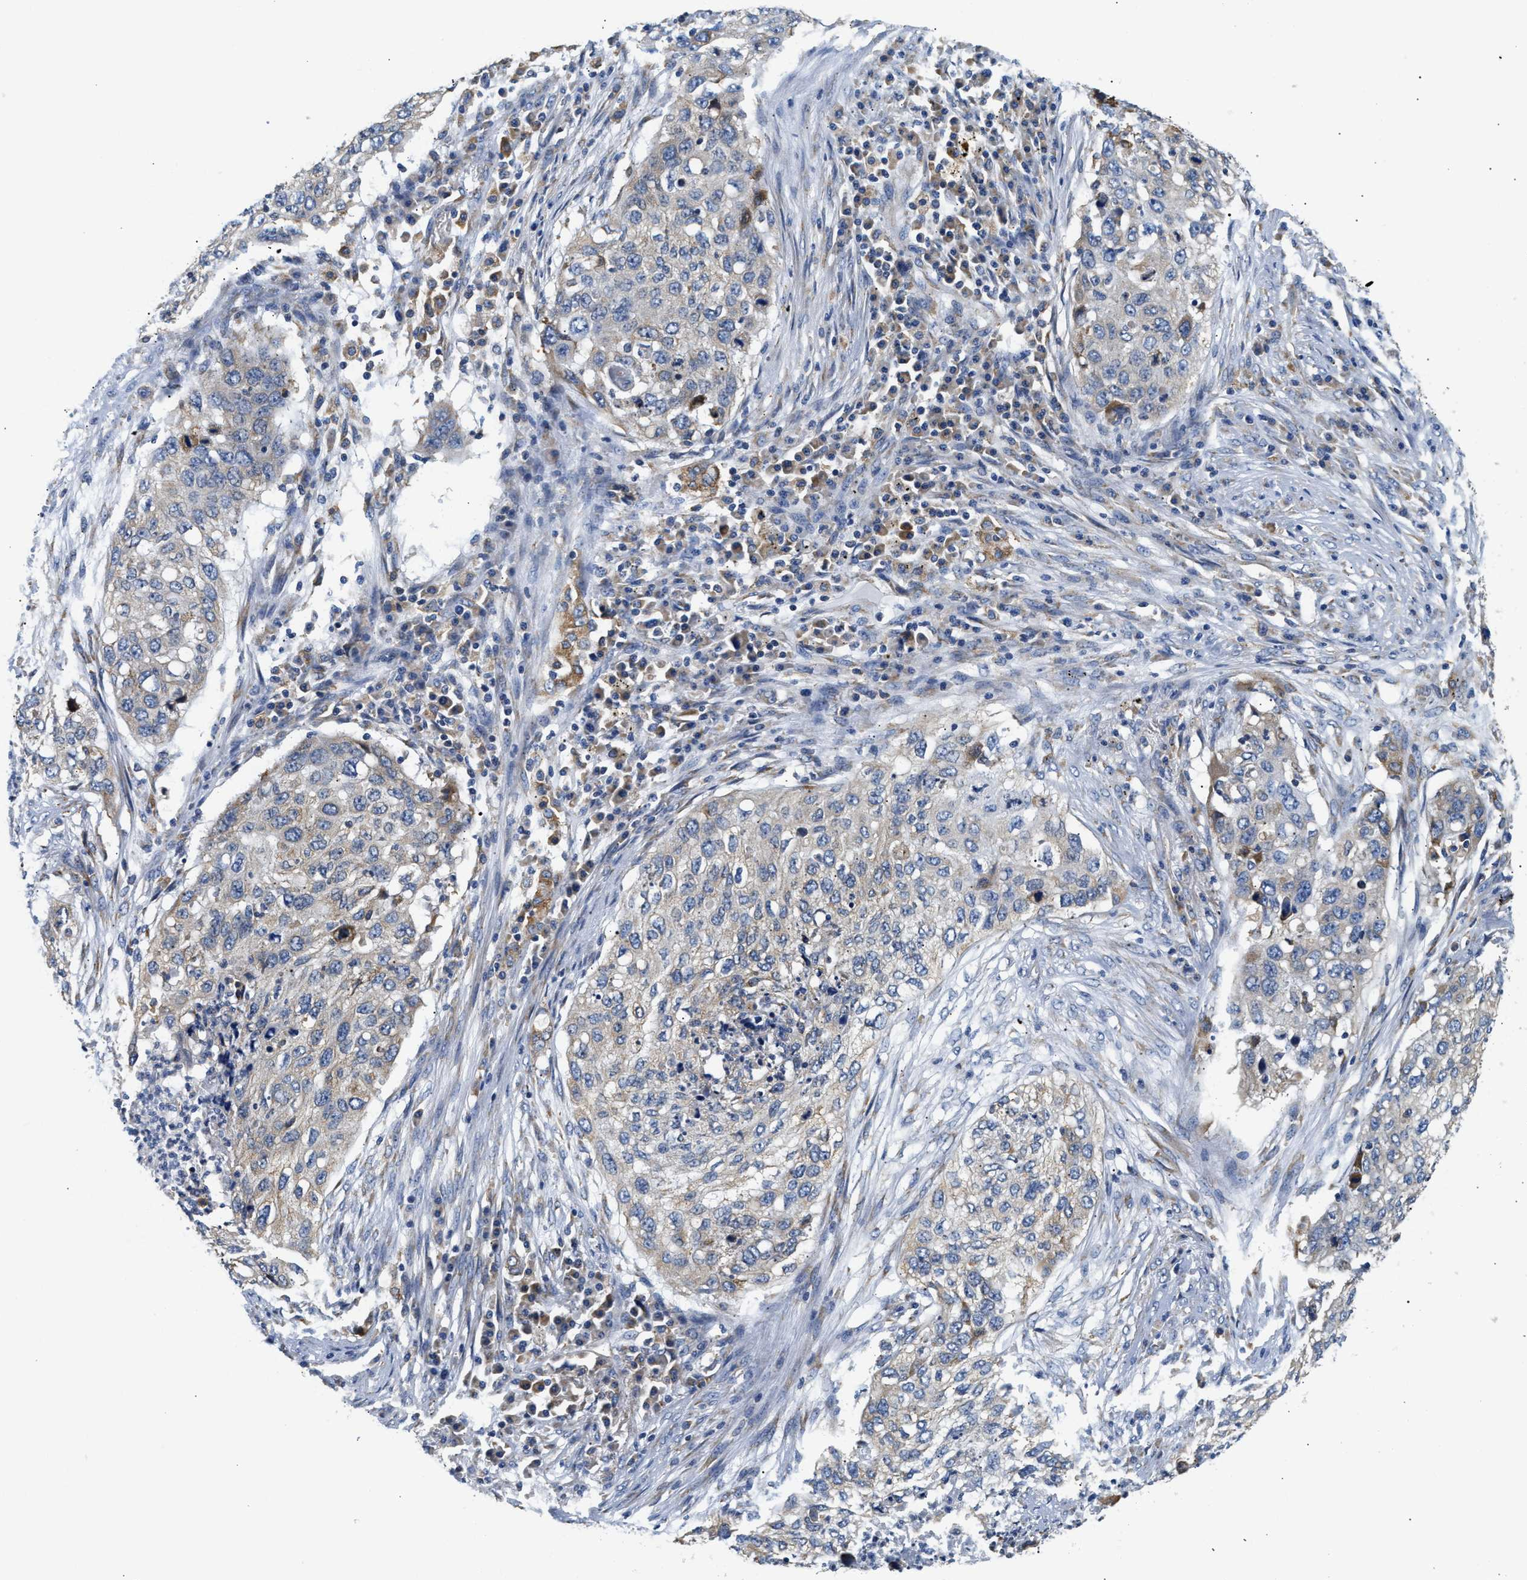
{"staining": {"intensity": "weak", "quantity": "<25%", "location": "cytoplasmic/membranous"}, "tissue": "lung cancer", "cell_type": "Tumor cells", "image_type": "cancer", "snomed": [{"axis": "morphology", "description": "Squamous cell carcinoma, NOS"}, {"axis": "topography", "description": "Lung"}], "caption": "DAB (3,3'-diaminobenzidine) immunohistochemical staining of lung cancer shows no significant staining in tumor cells.", "gene": "HDHD3", "patient": {"sex": "female", "age": 63}}